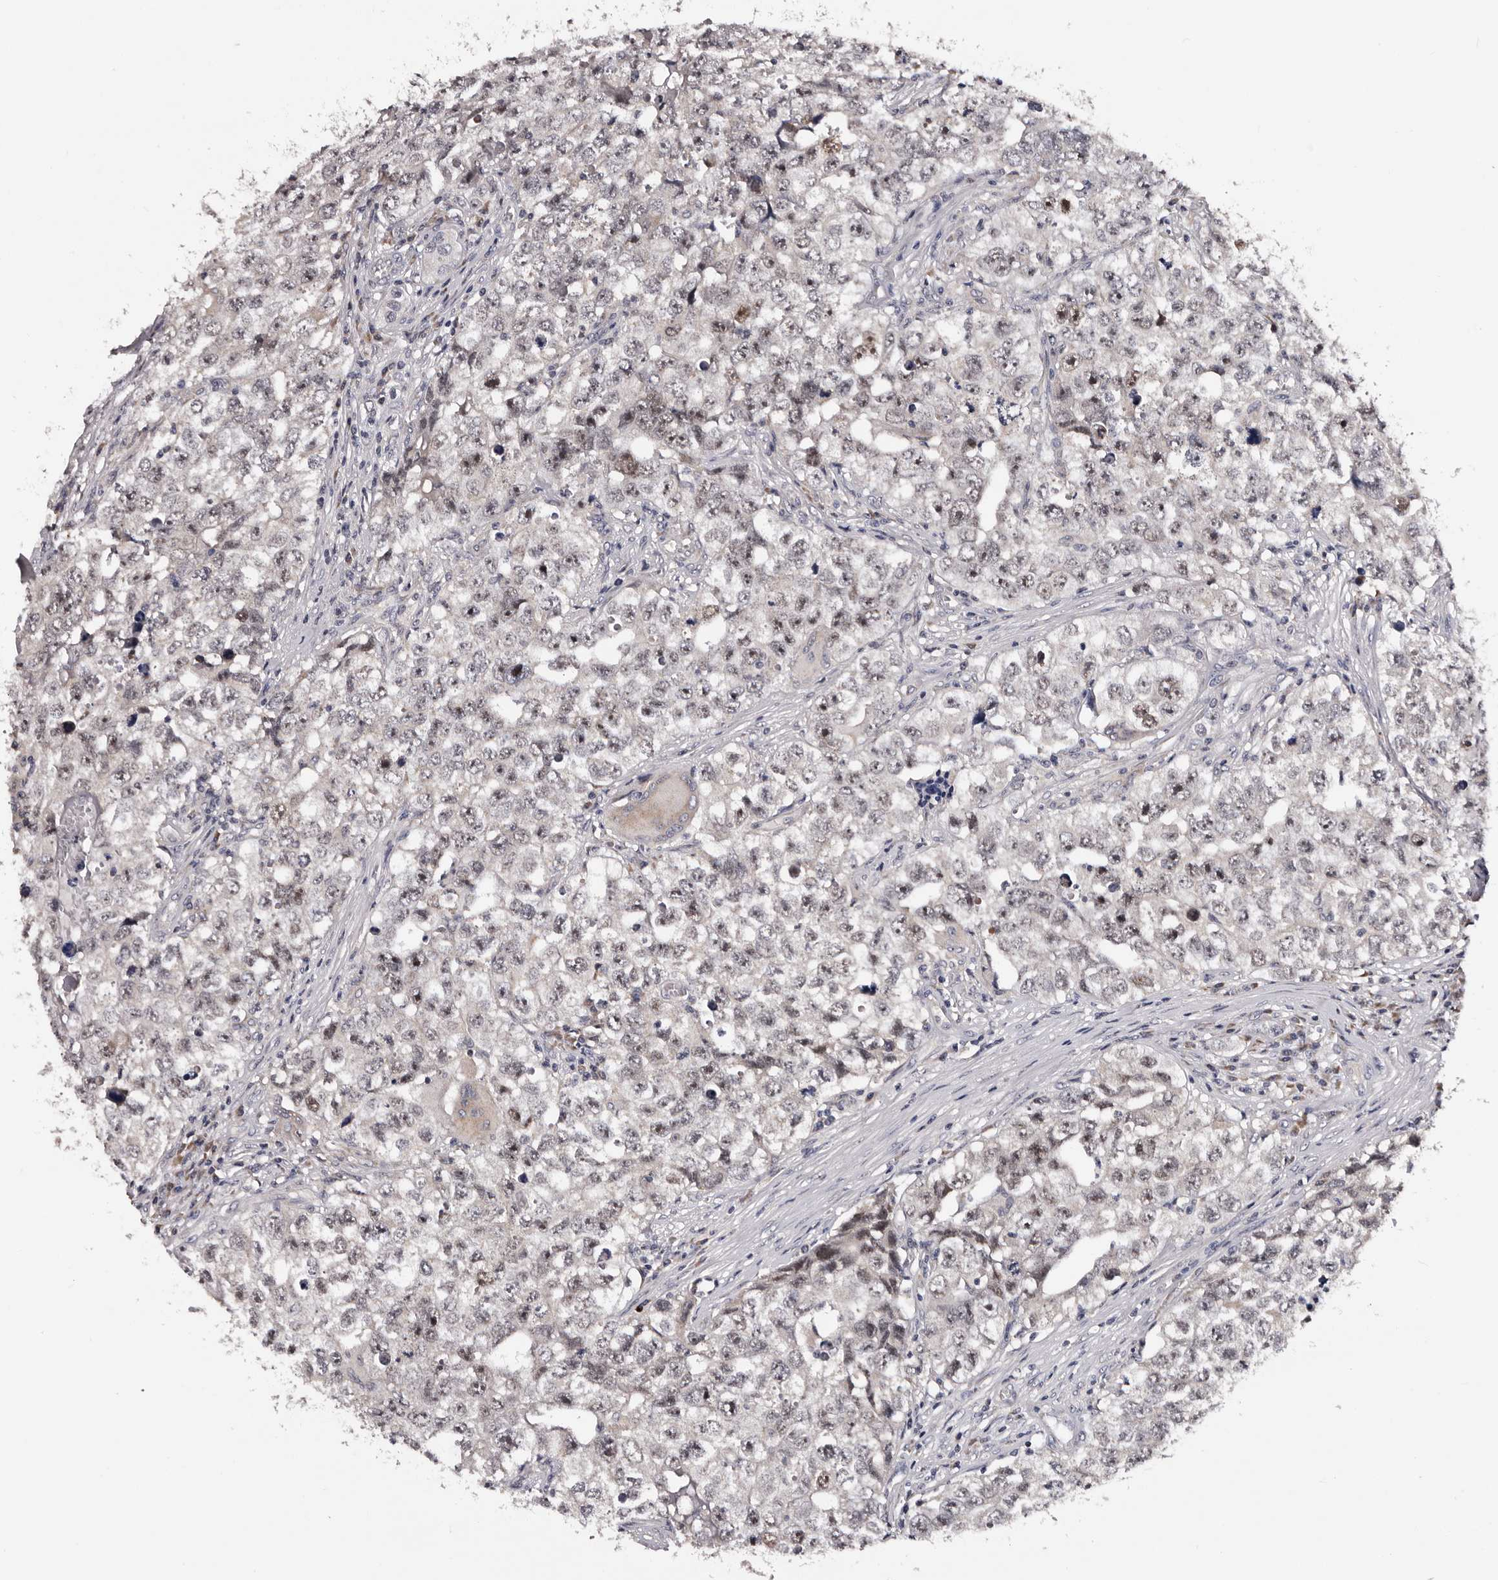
{"staining": {"intensity": "weak", "quantity": "<25%", "location": "nuclear"}, "tissue": "testis cancer", "cell_type": "Tumor cells", "image_type": "cancer", "snomed": [{"axis": "morphology", "description": "Seminoma, NOS"}, {"axis": "morphology", "description": "Carcinoma, Embryonal, NOS"}, {"axis": "topography", "description": "Testis"}], "caption": "Human embryonal carcinoma (testis) stained for a protein using immunohistochemistry (IHC) exhibits no expression in tumor cells.", "gene": "TAF4B", "patient": {"sex": "male", "age": 43}}